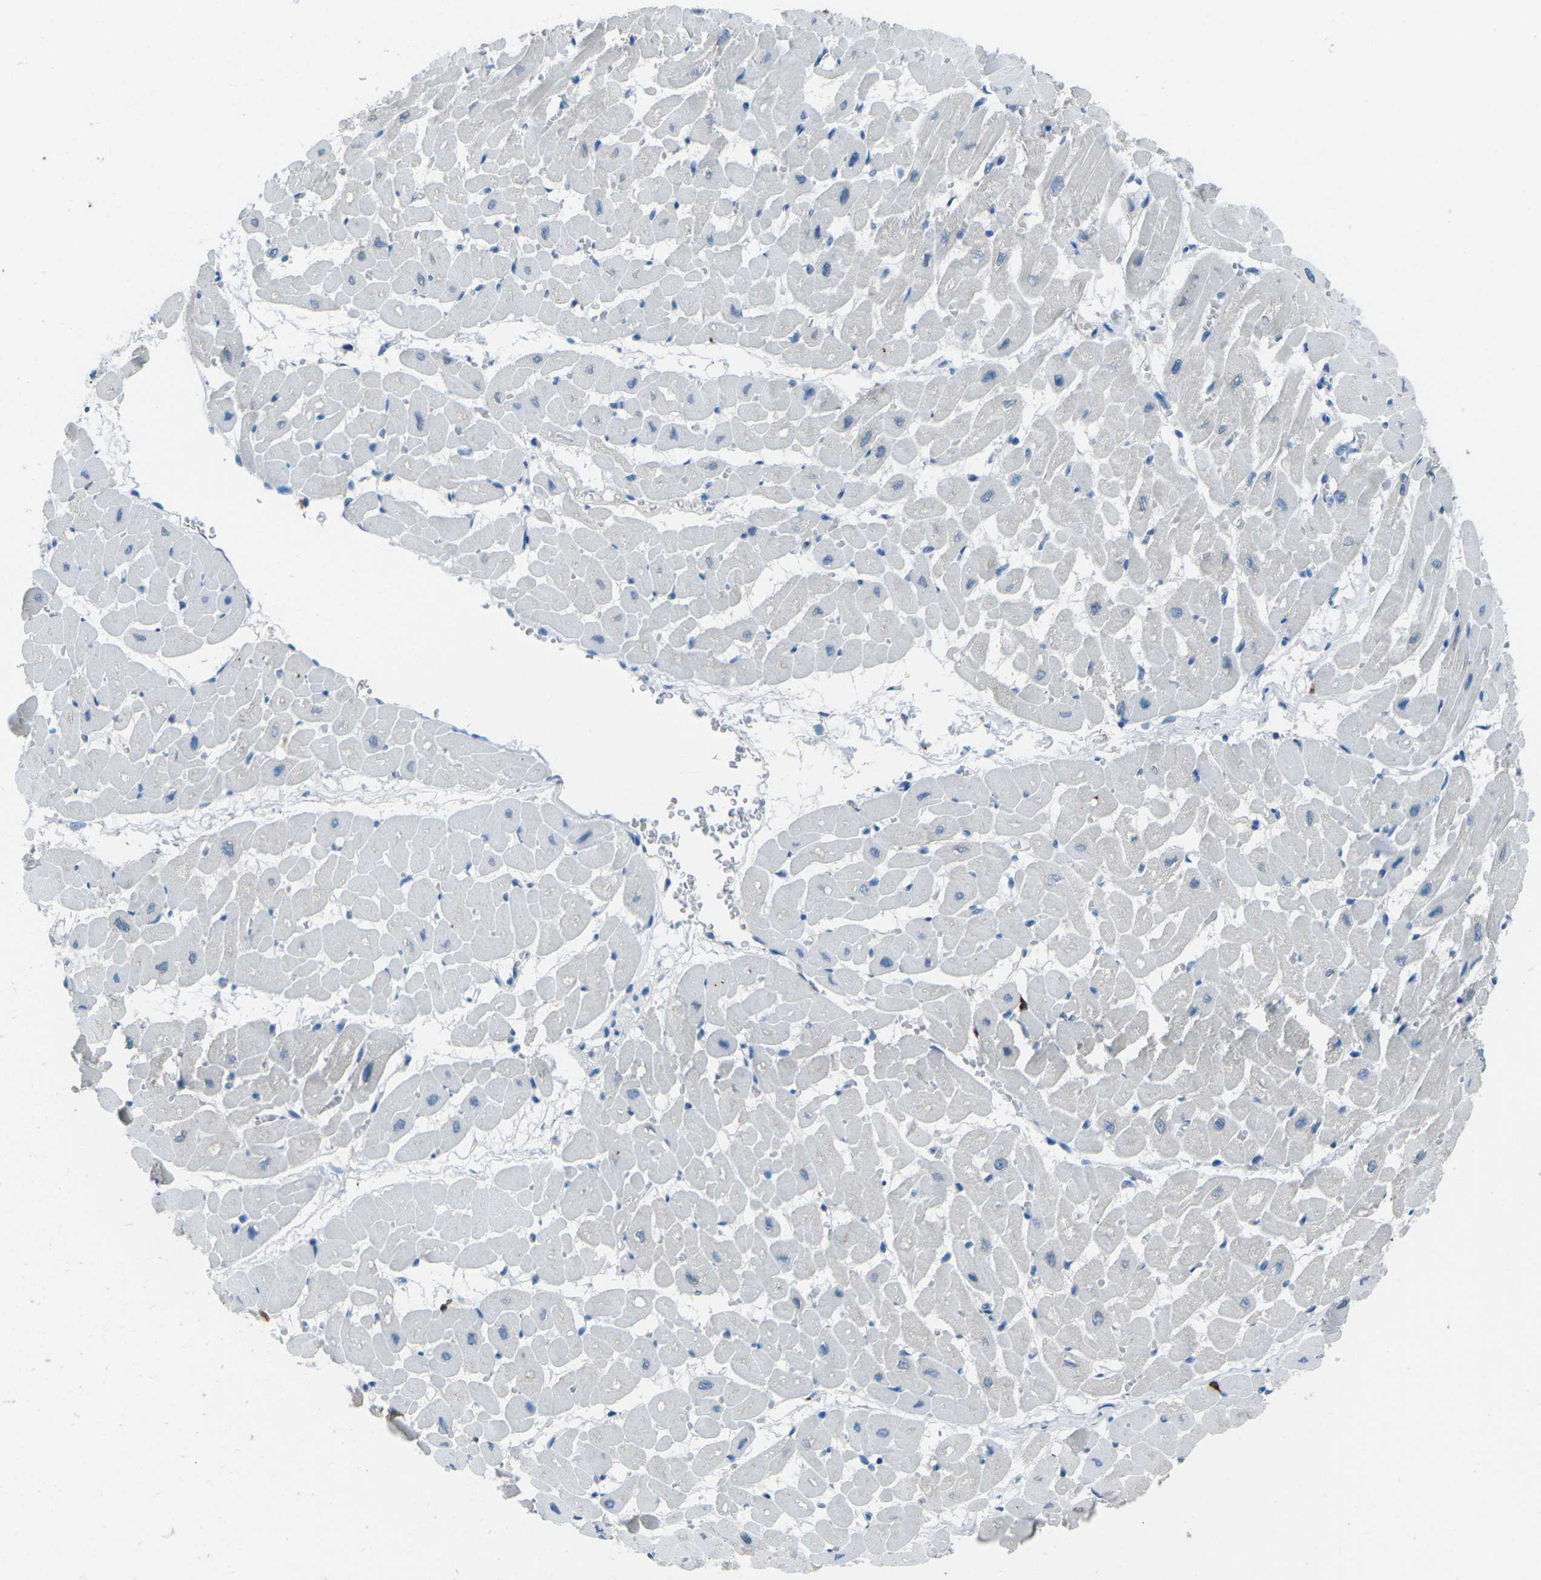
{"staining": {"intensity": "negative", "quantity": "none", "location": "none"}, "tissue": "heart muscle", "cell_type": "Cardiomyocytes", "image_type": "normal", "snomed": [{"axis": "morphology", "description": "Normal tissue, NOS"}, {"axis": "topography", "description": "Heart"}], "caption": "Immunohistochemistry of unremarkable human heart muscle exhibits no expression in cardiomyocytes.", "gene": "FCN1", "patient": {"sex": "male", "age": 45}}